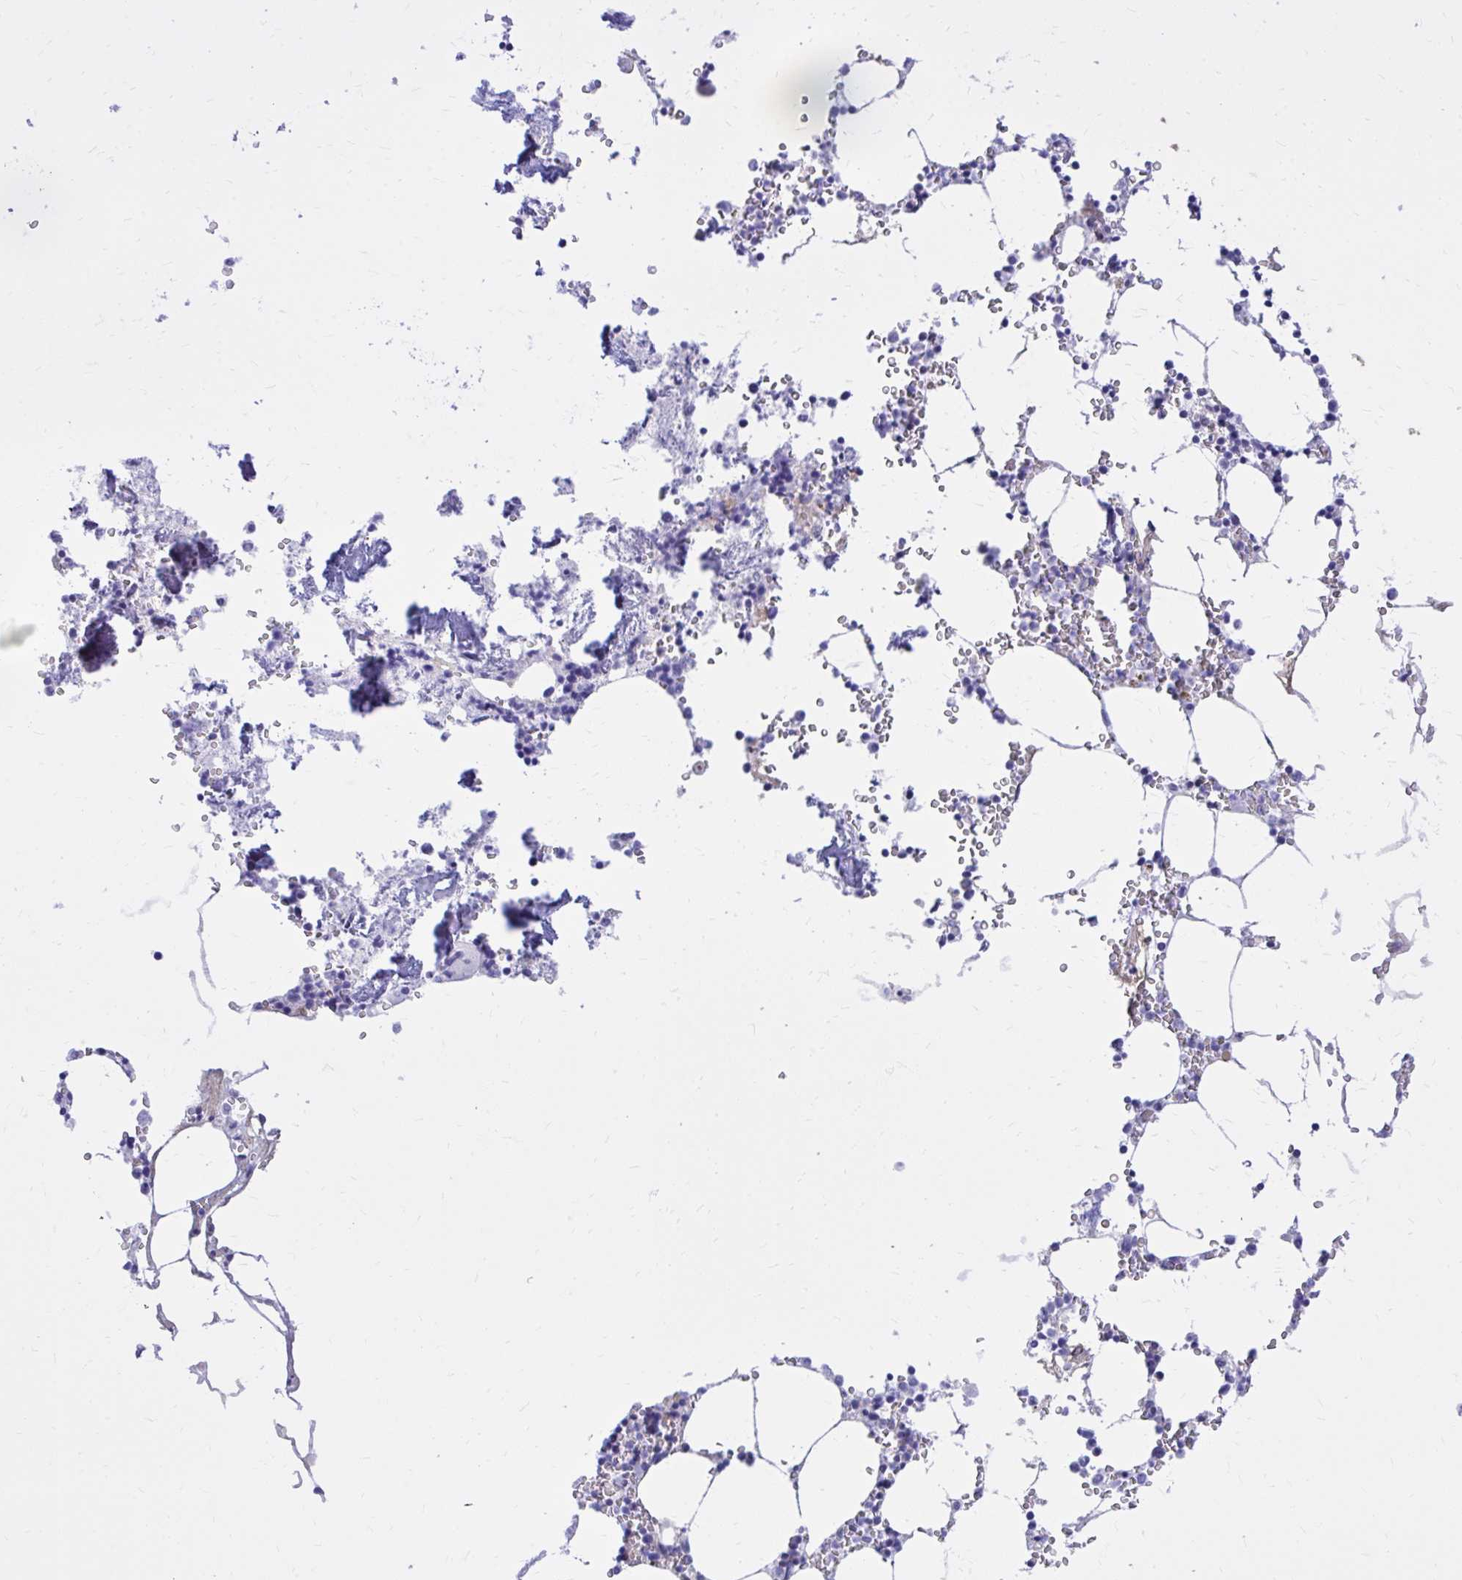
{"staining": {"intensity": "negative", "quantity": "none", "location": "none"}, "tissue": "bone marrow", "cell_type": "Hematopoietic cells", "image_type": "normal", "snomed": [{"axis": "morphology", "description": "Normal tissue, NOS"}, {"axis": "topography", "description": "Bone marrow"}], "caption": "Hematopoietic cells show no significant positivity in normal bone marrow. (Brightfield microscopy of DAB immunohistochemistry (IHC) at high magnification).", "gene": "EPB41L1", "patient": {"sex": "male", "age": 54}}